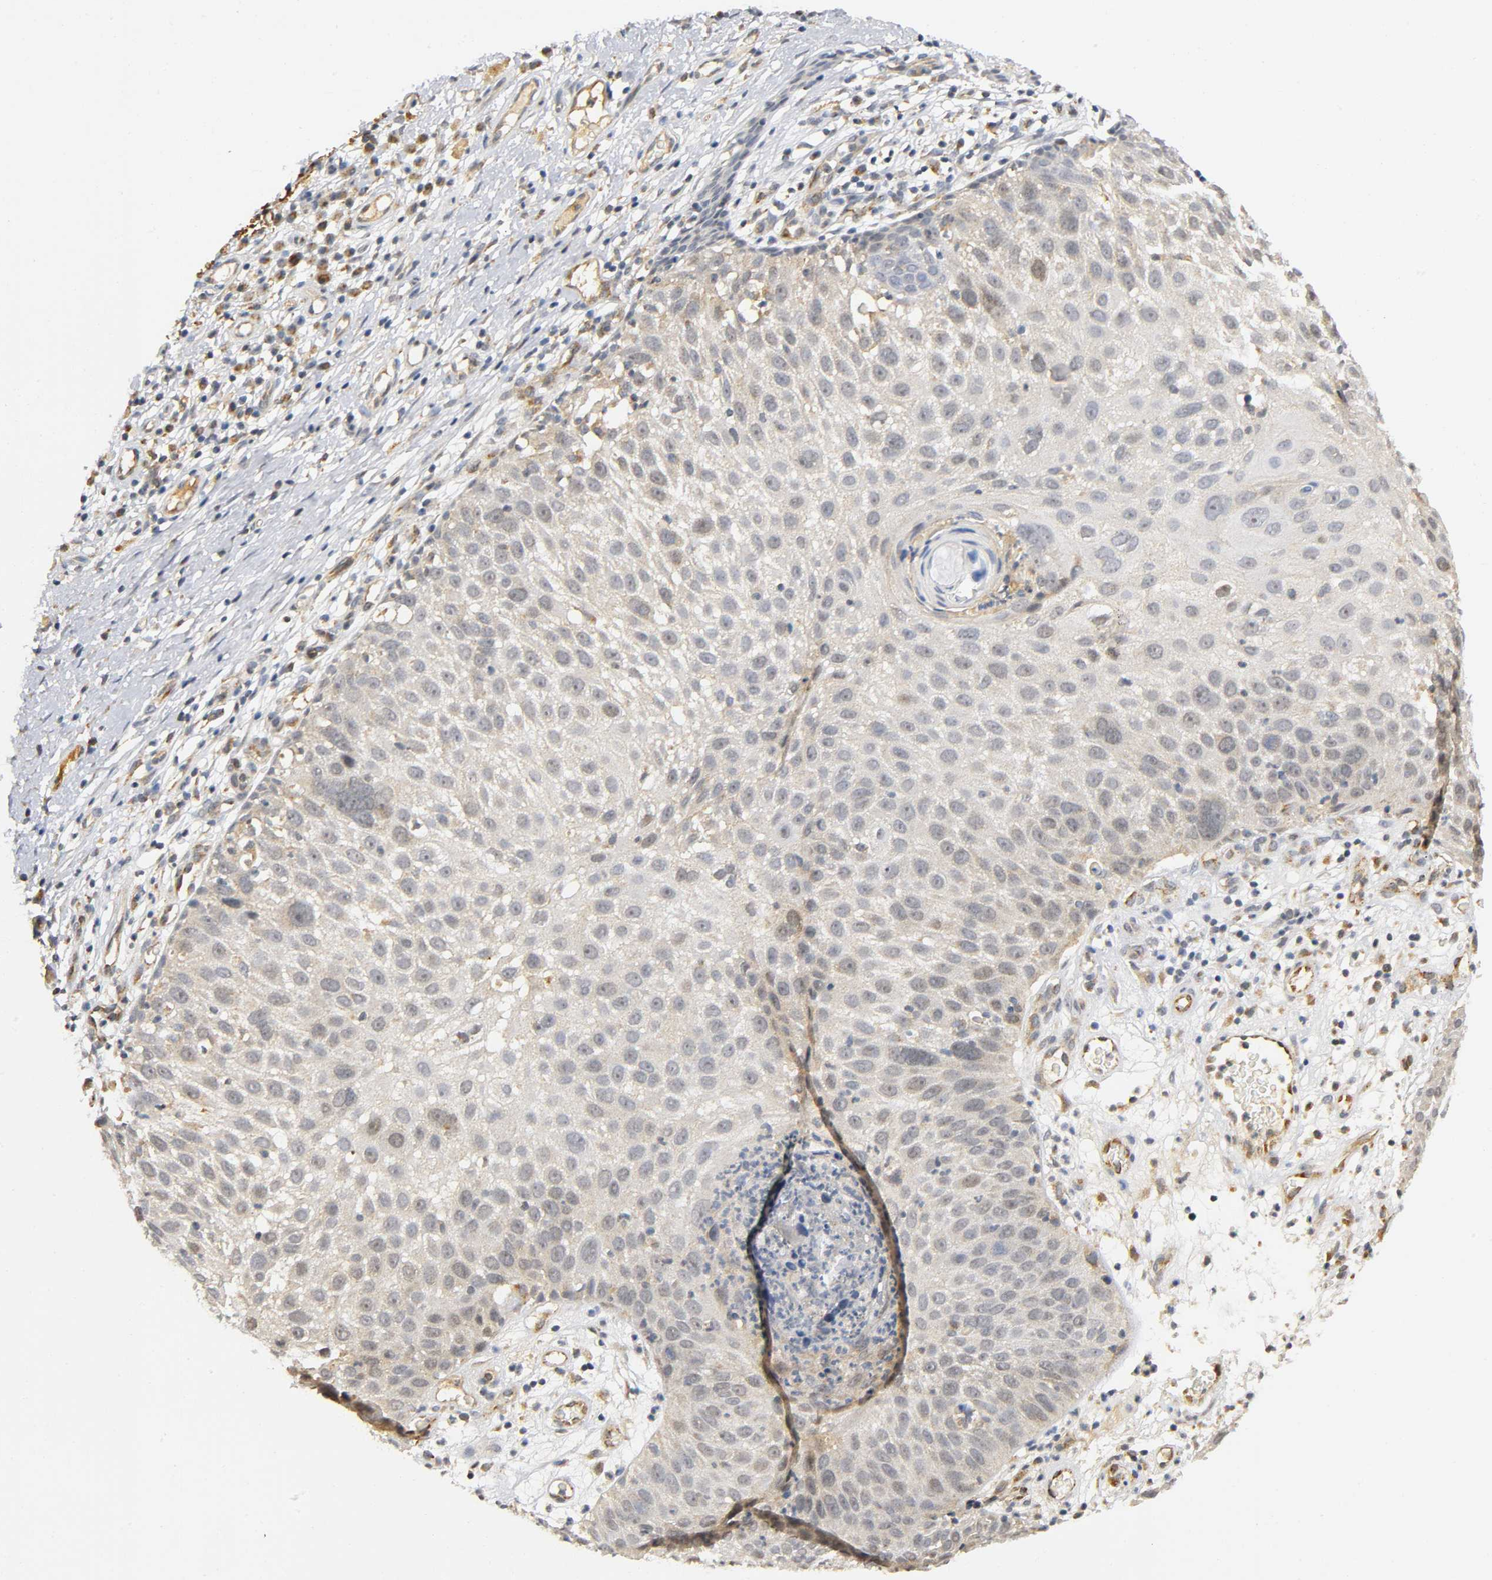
{"staining": {"intensity": "weak", "quantity": "<25%", "location": "cytoplasmic/membranous"}, "tissue": "skin cancer", "cell_type": "Tumor cells", "image_type": "cancer", "snomed": [{"axis": "morphology", "description": "Squamous cell carcinoma, NOS"}, {"axis": "topography", "description": "Skin"}], "caption": "Tumor cells show no significant protein positivity in squamous cell carcinoma (skin). The staining was performed using DAB (3,3'-diaminobenzidine) to visualize the protein expression in brown, while the nuclei were stained in blue with hematoxylin (Magnification: 20x).", "gene": "NRP1", "patient": {"sex": "male", "age": 87}}